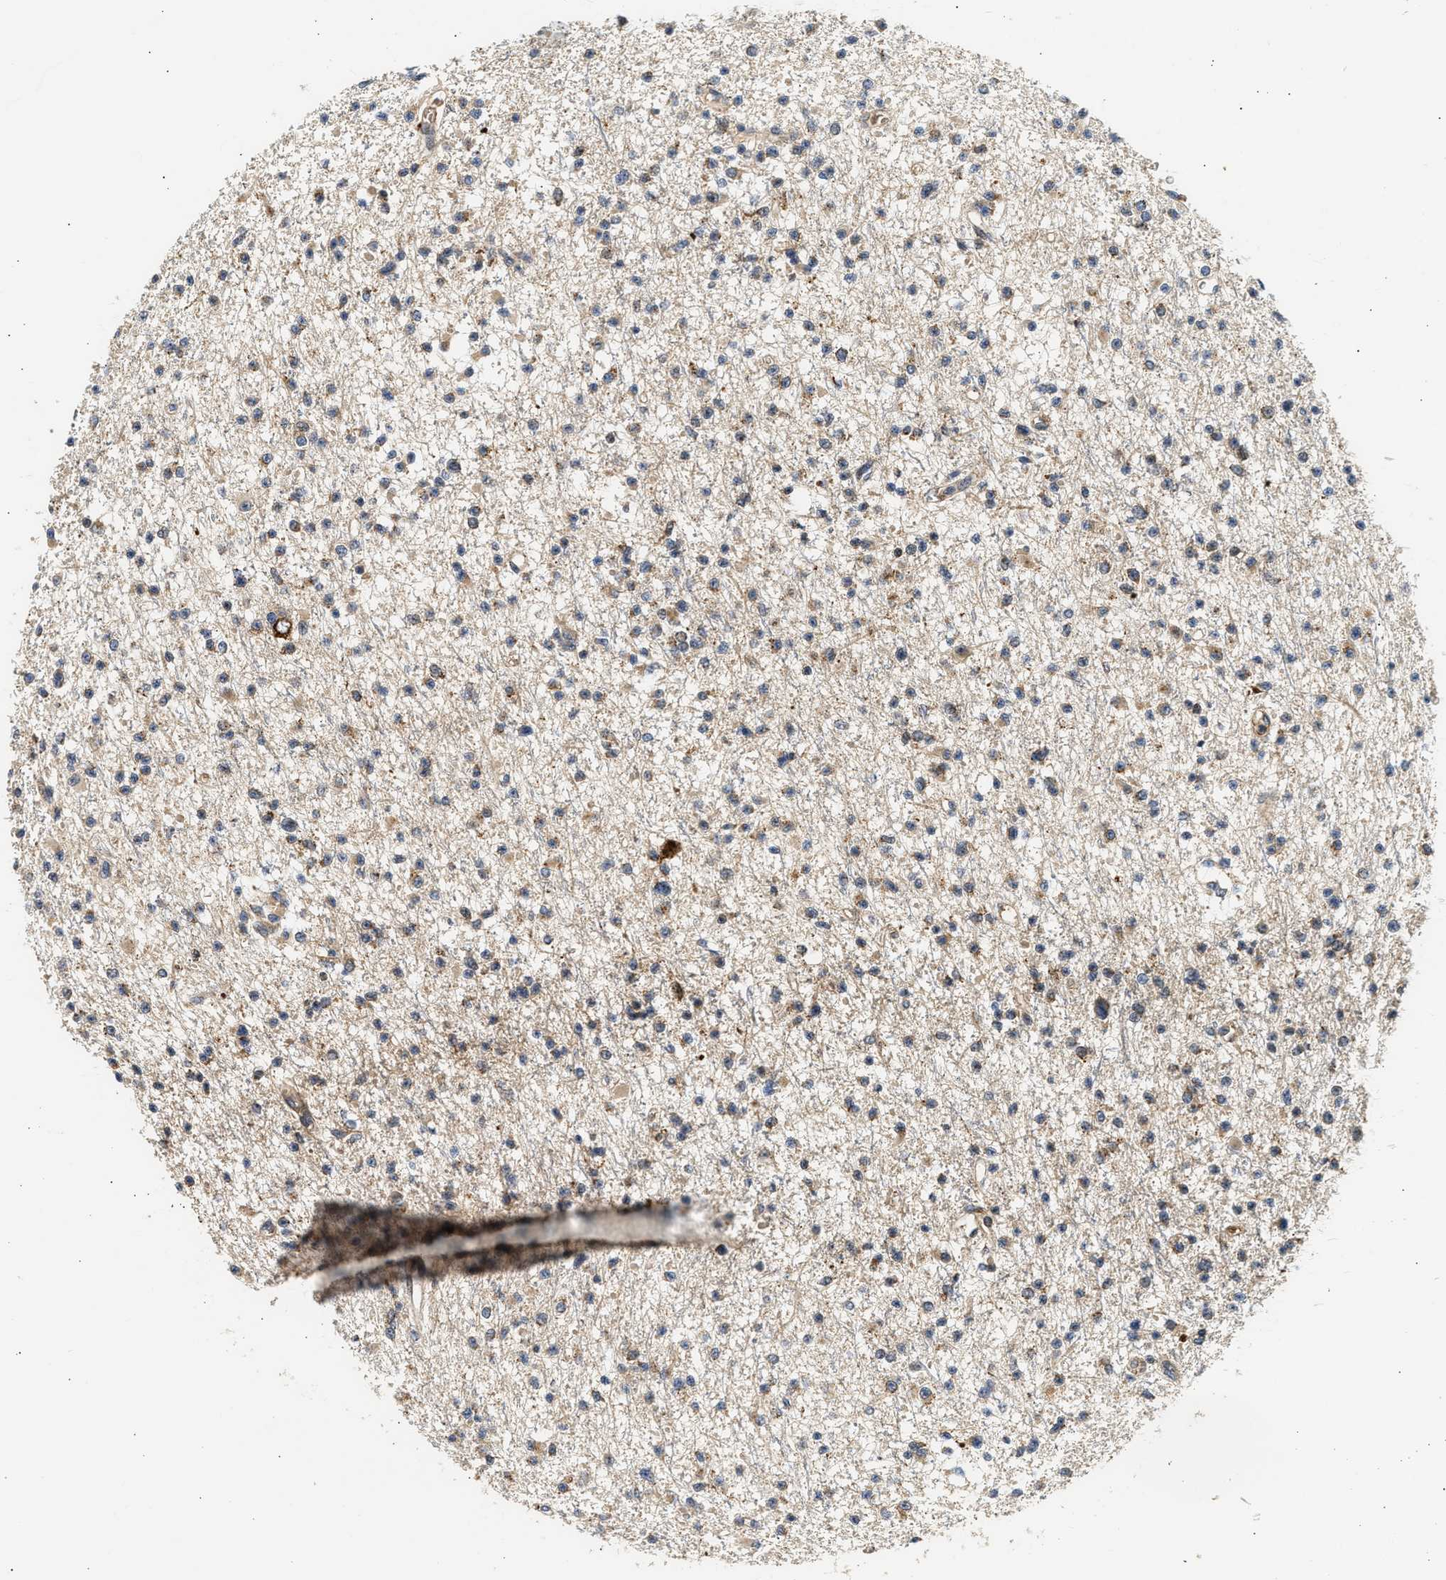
{"staining": {"intensity": "weak", "quantity": "25%-75%", "location": "cytoplasmic/membranous"}, "tissue": "glioma", "cell_type": "Tumor cells", "image_type": "cancer", "snomed": [{"axis": "morphology", "description": "Glioma, malignant, Low grade"}, {"axis": "topography", "description": "Brain"}], "caption": "Immunohistochemistry (IHC) staining of glioma, which exhibits low levels of weak cytoplasmic/membranous positivity in about 25%-75% of tumor cells indicating weak cytoplasmic/membranous protein staining. The staining was performed using DAB (3,3'-diaminobenzidine) (brown) for protein detection and nuclei were counterstained in hematoxylin (blue).", "gene": "PLD3", "patient": {"sex": "female", "age": 22}}